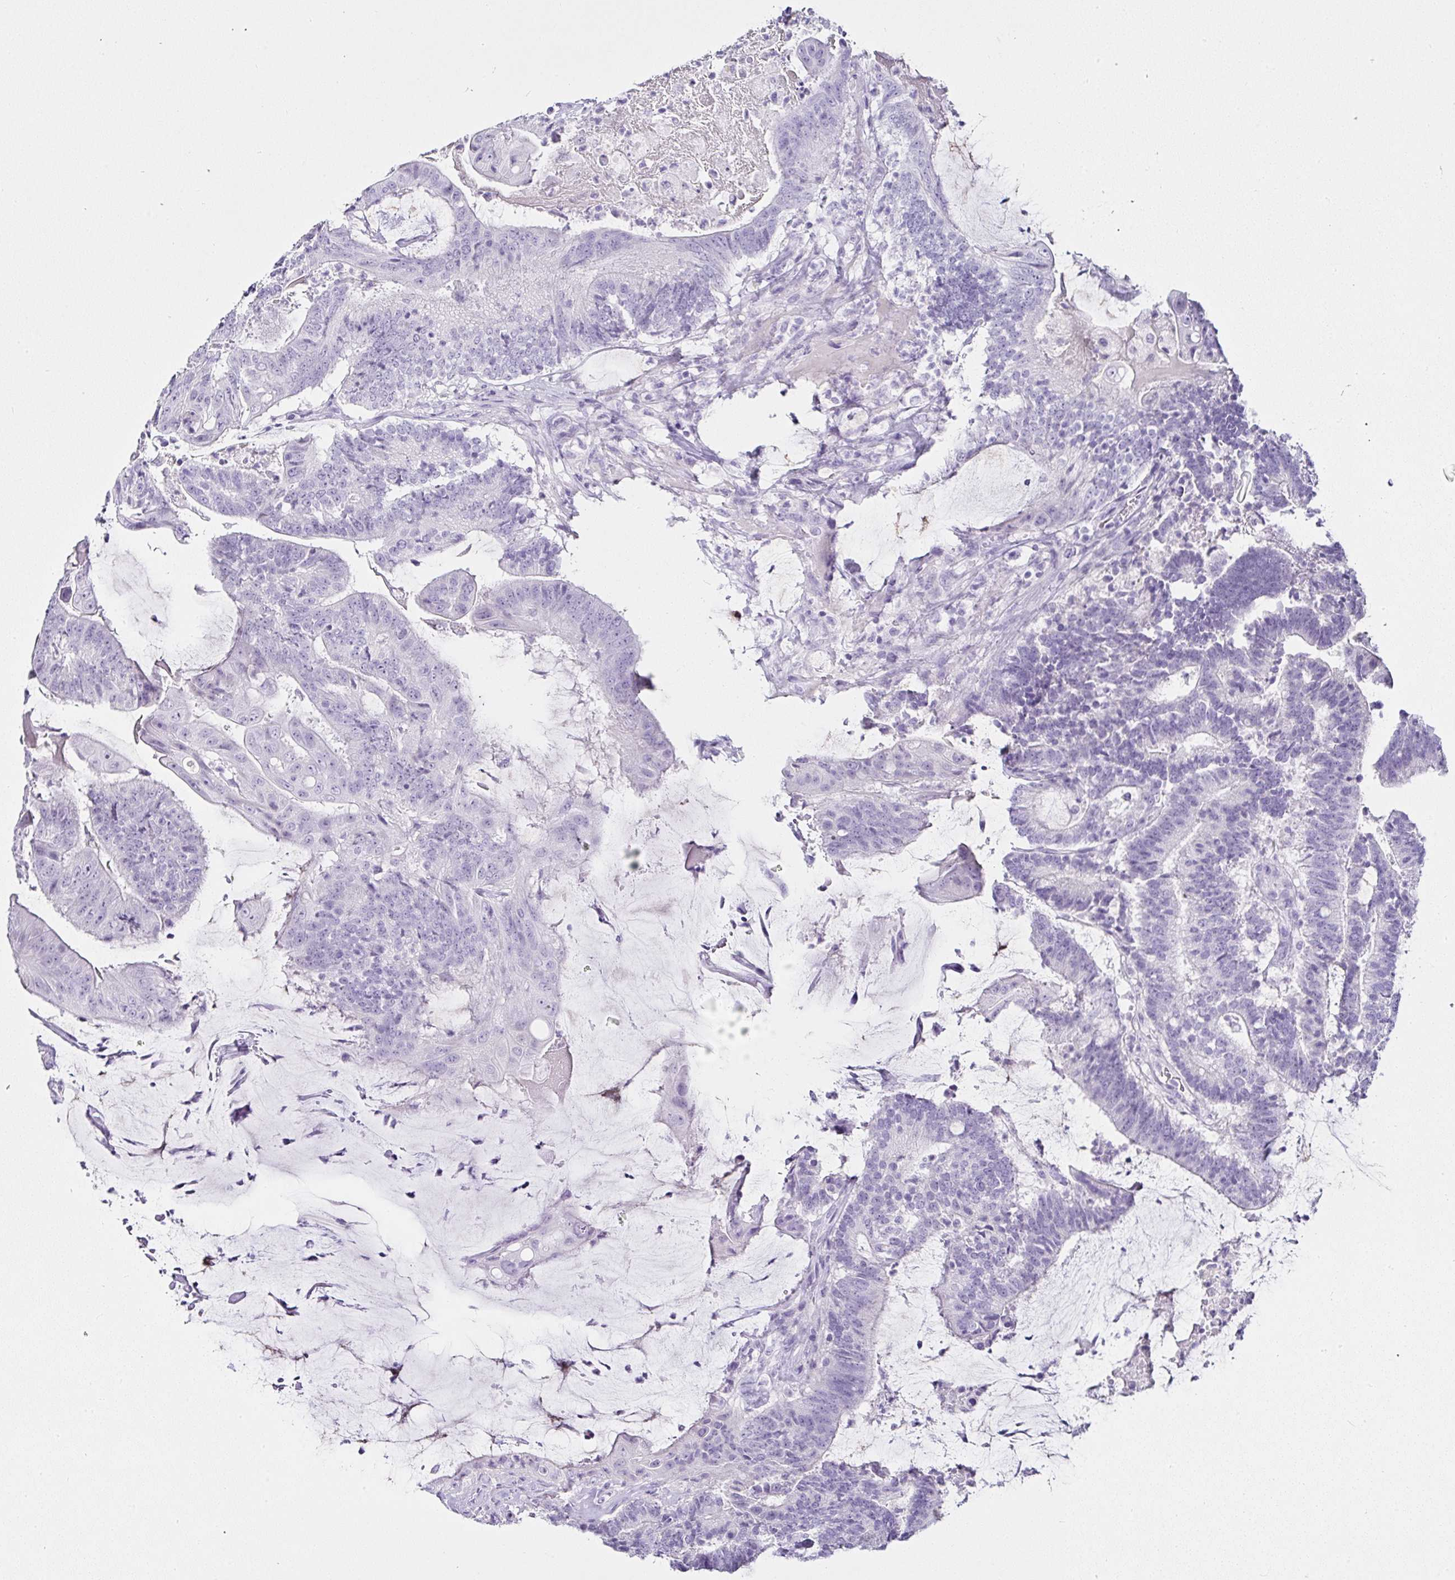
{"staining": {"intensity": "negative", "quantity": "none", "location": "none"}, "tissue": "colorectal cancer", "cell_type": "Tumor cells", "image_type": "cancer", "snomed": [{"axis": "morphology", "description": "Adenocarcinoma, NOS"}, {"axis": "topography", "description": "Colon"}], "caption": "The immunohistochemistry photomicrograph has no significant staining in tumor cells of colorectal adenocarcinoma tissue.", "gene": "SERPINB3", "patient": {"sex": "female", "age": 43}}